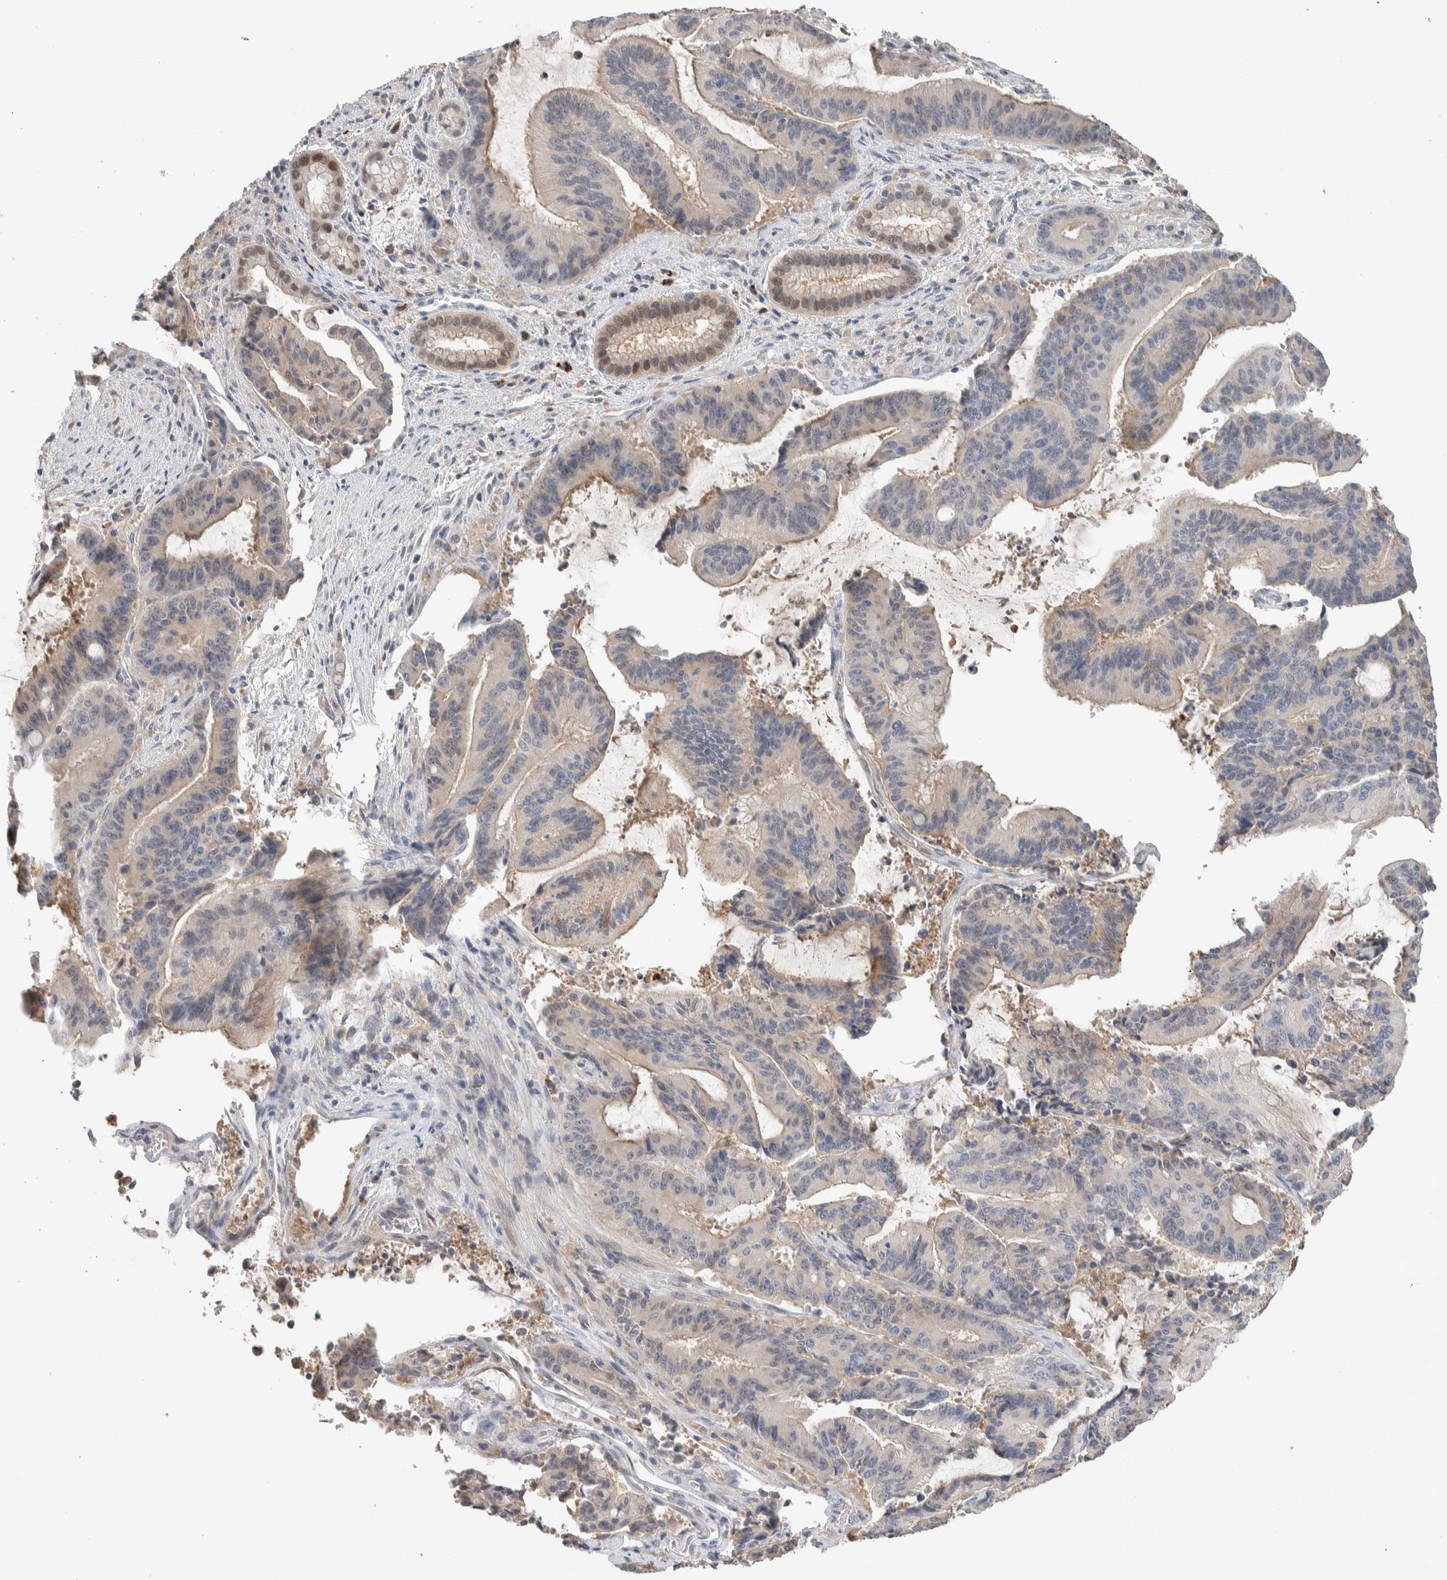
{"staining": {"intensity": "weak", "quantity": "25%-75%", "location": "cytoplasmic/membranous"}, "tissue": "liver cancer", "cell_type": "Tumor cells", "image_type": "cancer", "snomed": [{"axis": "morphology", "description": "Normal tissue, NOS"}, {"axis": "morphology", "description": "Cholangiocarcinoma"}, {"axis": "topography", "description": "Liver"}, {"axis": "topography", "description": "Peripheral nerve tissue"}], "caption": "Immunohistochemical staining of liver cancer shows low levels of weak cytoplasmic/membranous protein expression in about 25%-75% of tumor cells.", "gene": "DEPTOR", "patient": {"sex": "female", "age": 73}}